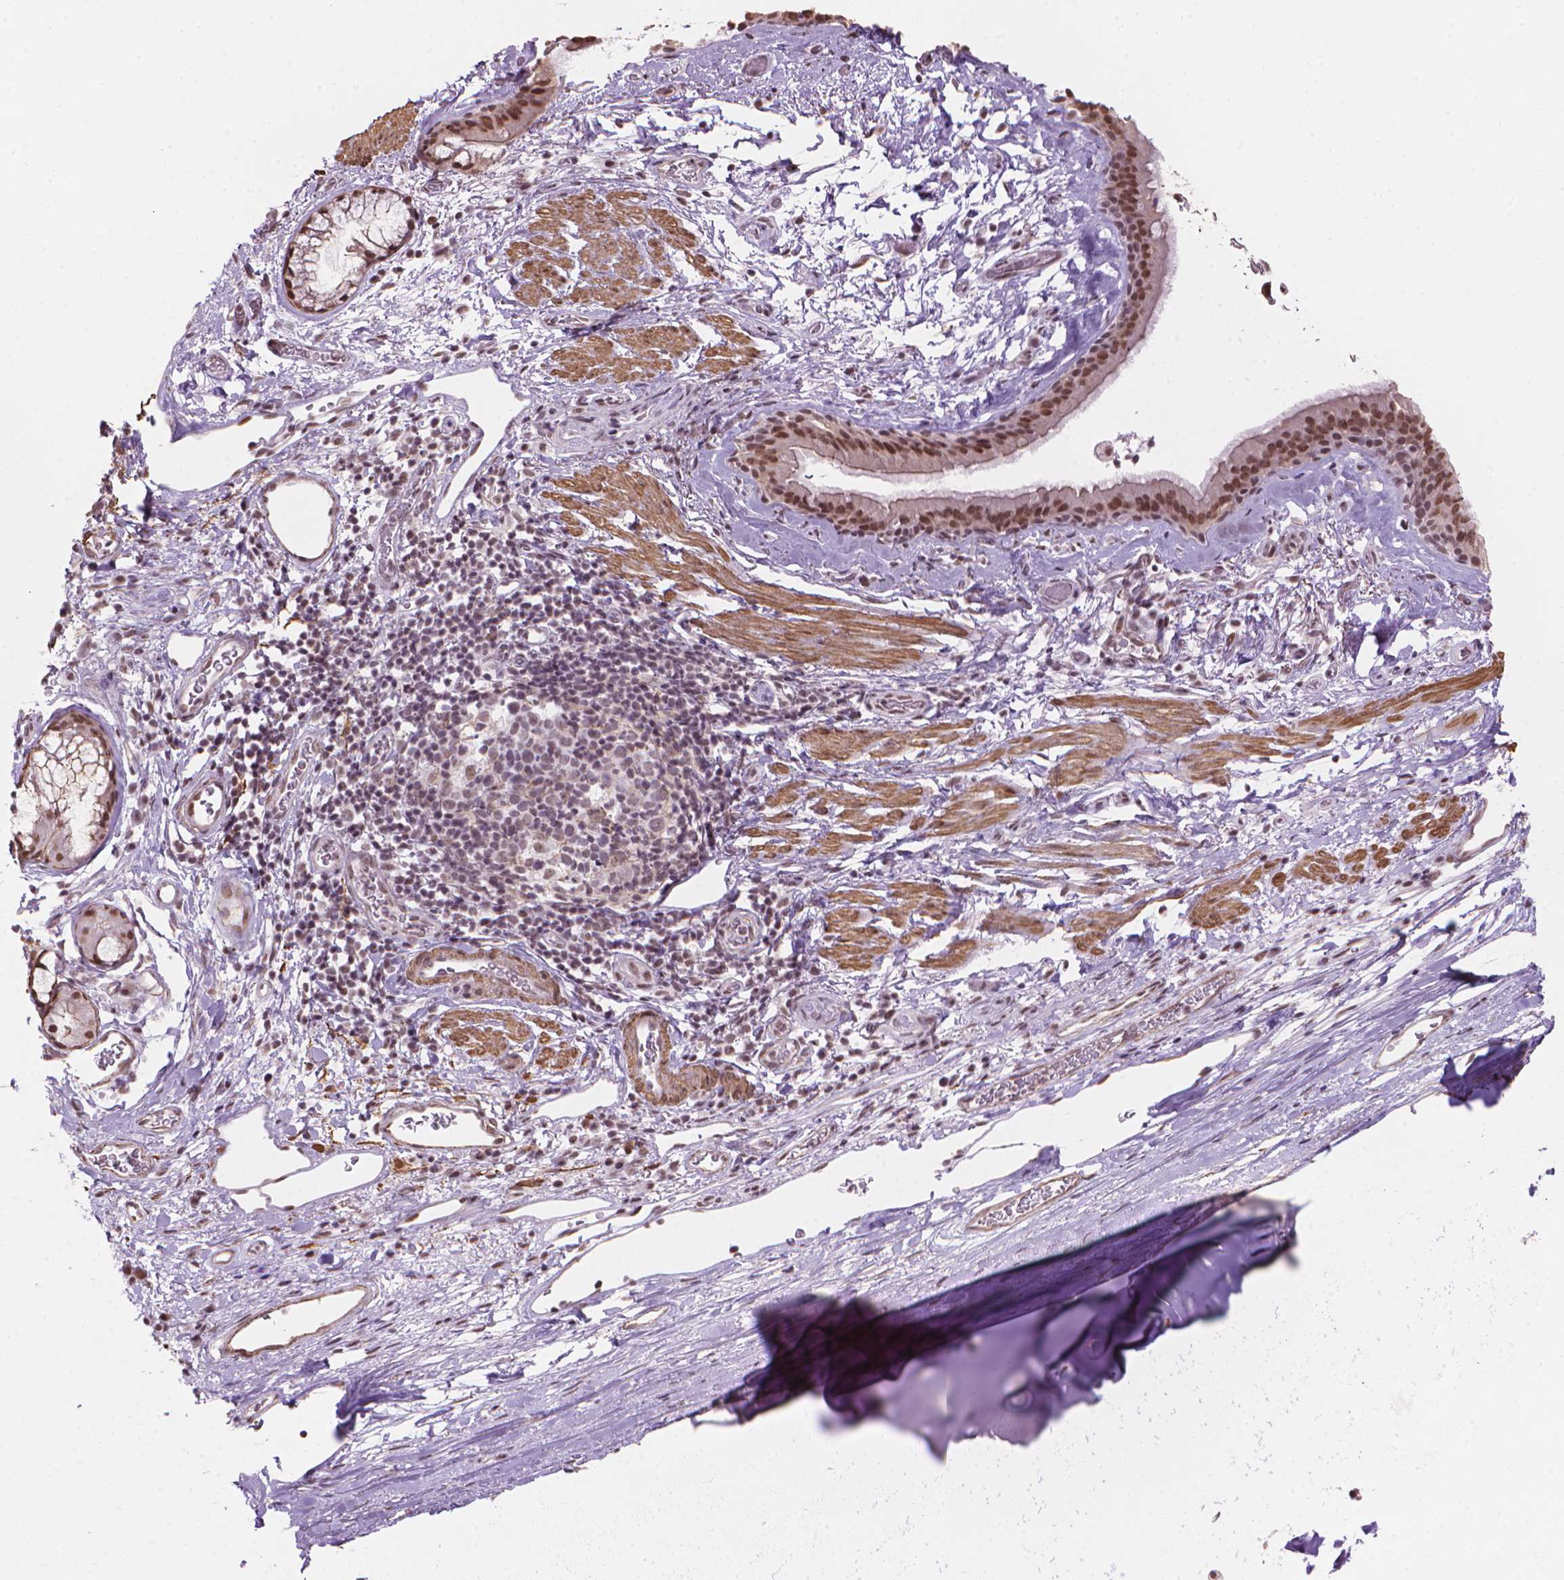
{"staining": {"intensity": "moderate", "quantity": ">75%", "location": "cytoplasmic/membranous,nuclear"}, "tissue": "bronchus", "cell_type": "Respiratory epithelial cells", "image_type": "normal", "snomed": [{"axis": "morphology", "description": "Normal tissue, NOS"}, {"axis": "topography", "description": "Cartilage tissue"}, {"axis": "topography", "description": "Bronchus"}], "caption": "A high-resolution photomicrograph shows IHC staining of unremarkable bronchus, which displays moderate cytoplasmic/membranous,nuclear staining in approximately >75% of respiratory epithelial cells.", "gene": "HOXD4", "patient": {"sex": "male", "age": 58}}